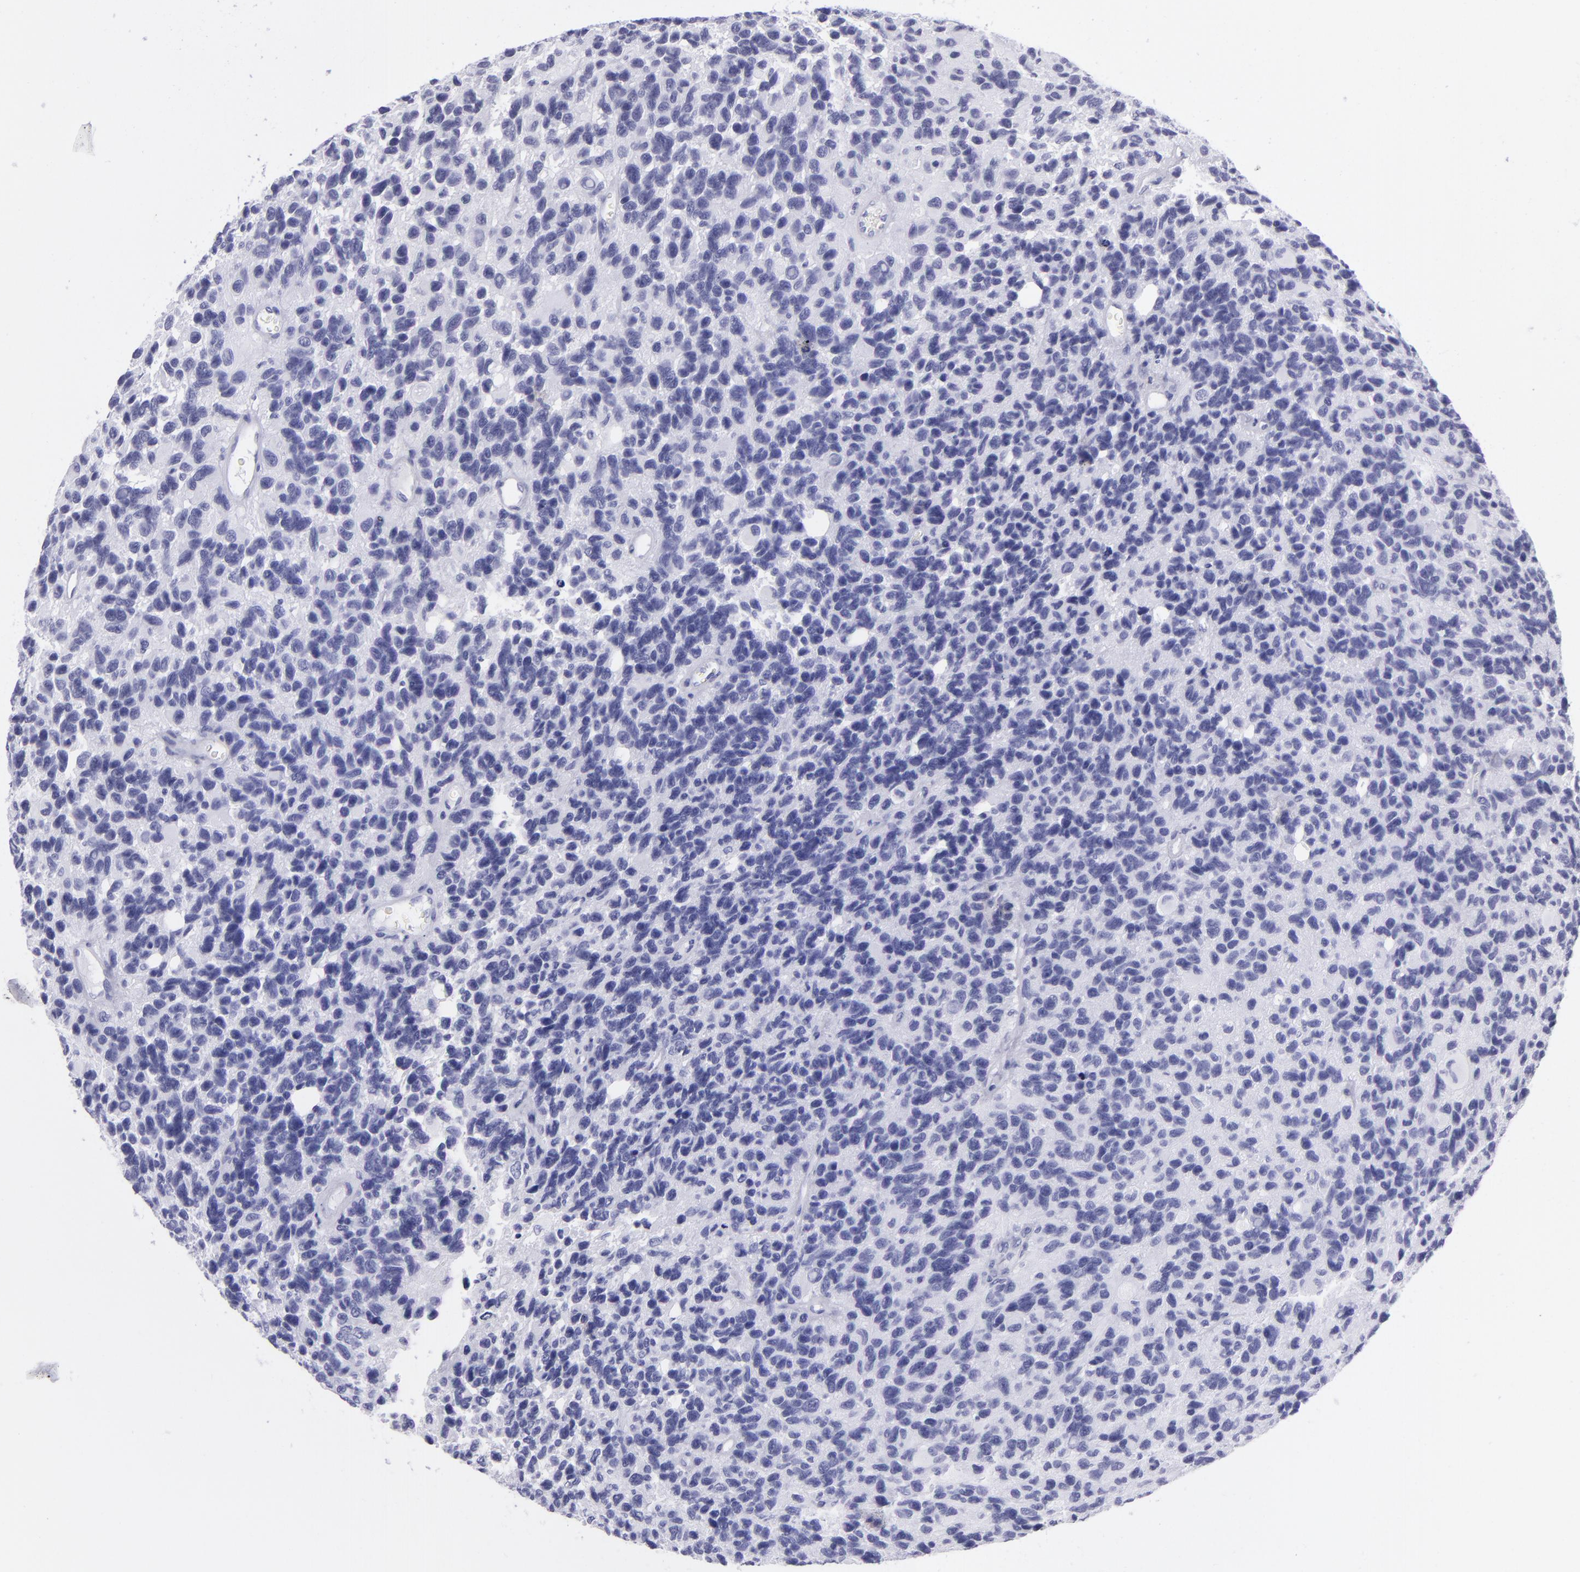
{"staining": {"intensity": "negative", "quantity": "none", "location": "none"}, "tissue": "glioma", "cell_type": "Tumor cells", "image_type": "cancer", "snomed": [{"axis": "morphology", "description": "Glioma, malignant, High grade"}, {"axis": "topography", "description": "Brain"}], "caption": "A micrograph of glioma stained for a protein displays no brown staining in tumor cells. Nuclei are stained in blue.", "gene": "PVALB", "patient": {"sex": "male", "age": 77}}